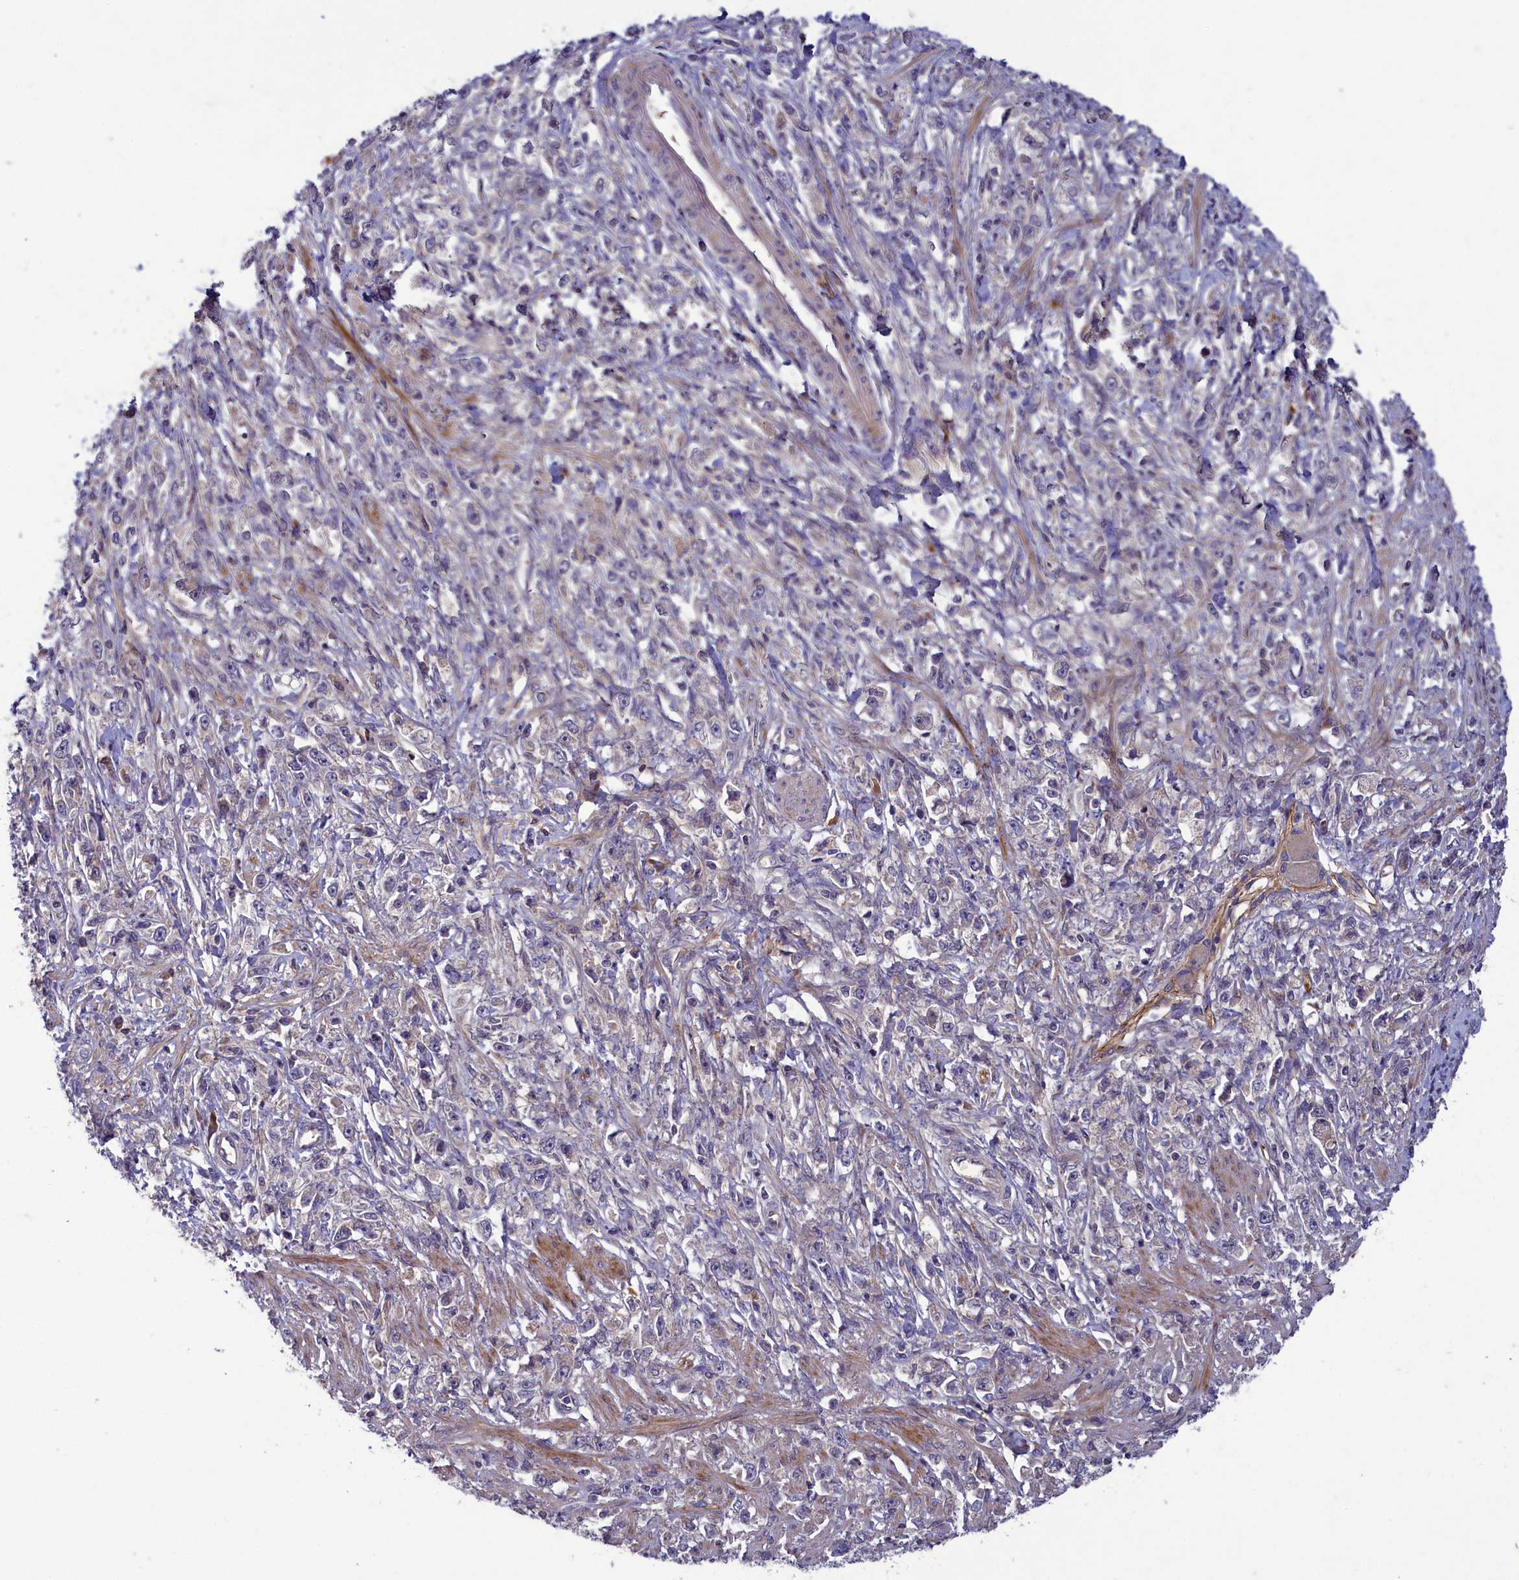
{"staining": {"intensity": "weak", "quantity": "<25%", "location": "cytoplasmic/membranous"}, "tissue": "stomach cancer", "cell_type": "Tumor cells", "image_type": "cancer", "snomed": [{"axis": "morphology", "description": "Adenocarcinoma, NOS"}, {"axis": "topography", "description": "Stomach"}], "caption": "DAB immunohistochemical staining of human stomach cancer (adenocarcinoma) demonstrates no significant positivity in tumor cells.", "gene": "NUBP1", "patient": {"sex": "female", "age": 59}}